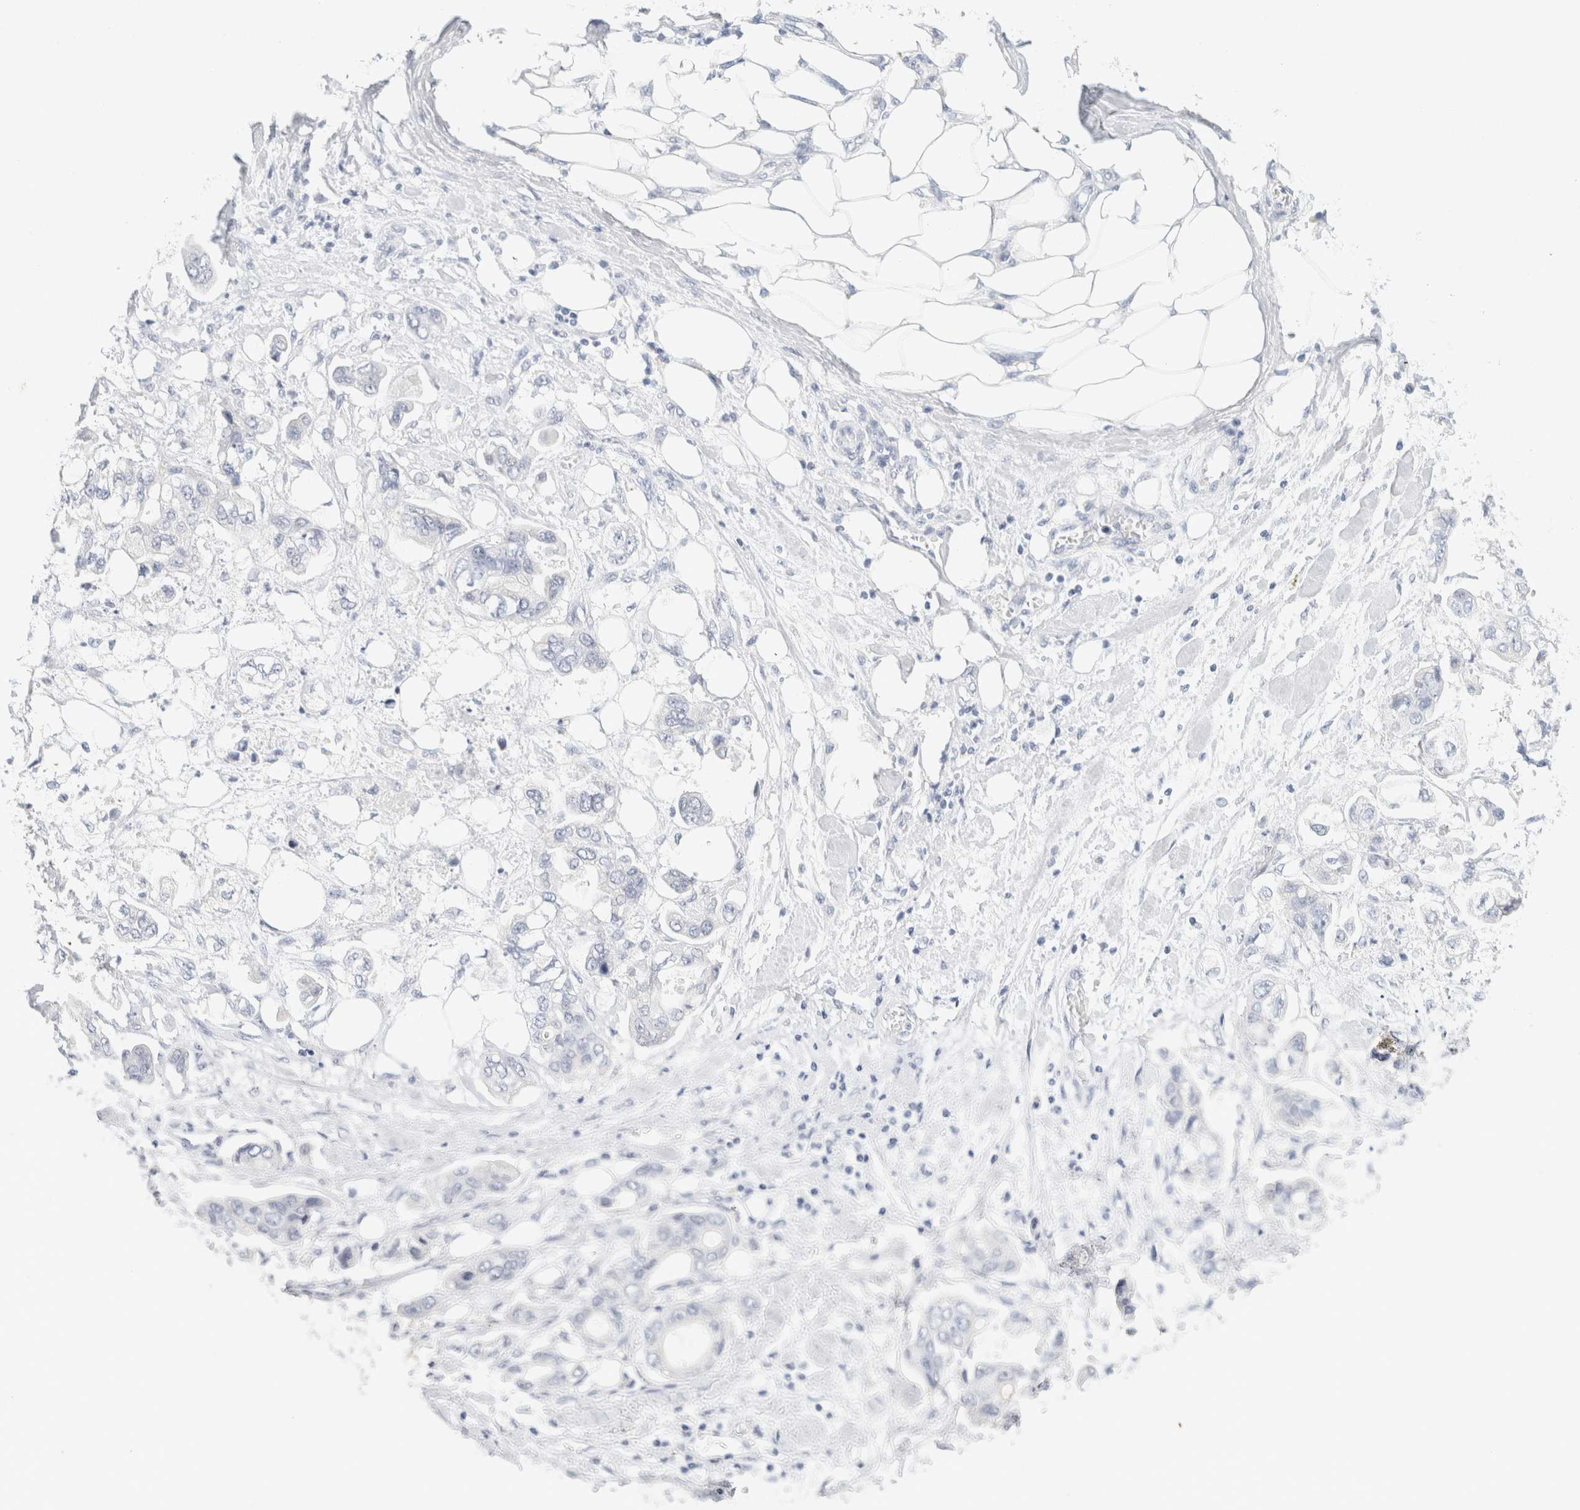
{"staining": {"intensity": "negative", "quantity": "none", "location": "none"}, "tissue": "stomach cancer", "cell_type": "Tumor cells", "image_type": "cancer", "snomed": [{"axis": "morphology", "description": "Adenocarcinoma, NOS"}, {"axis": "topography", "description": "Stomach"}], "caption": "Immunohistochemistry (IHC) of stomach cancer displays no expression in tumor cells.", "gene": "NEFM", "patient": {"sex": "male", "age": 62}}